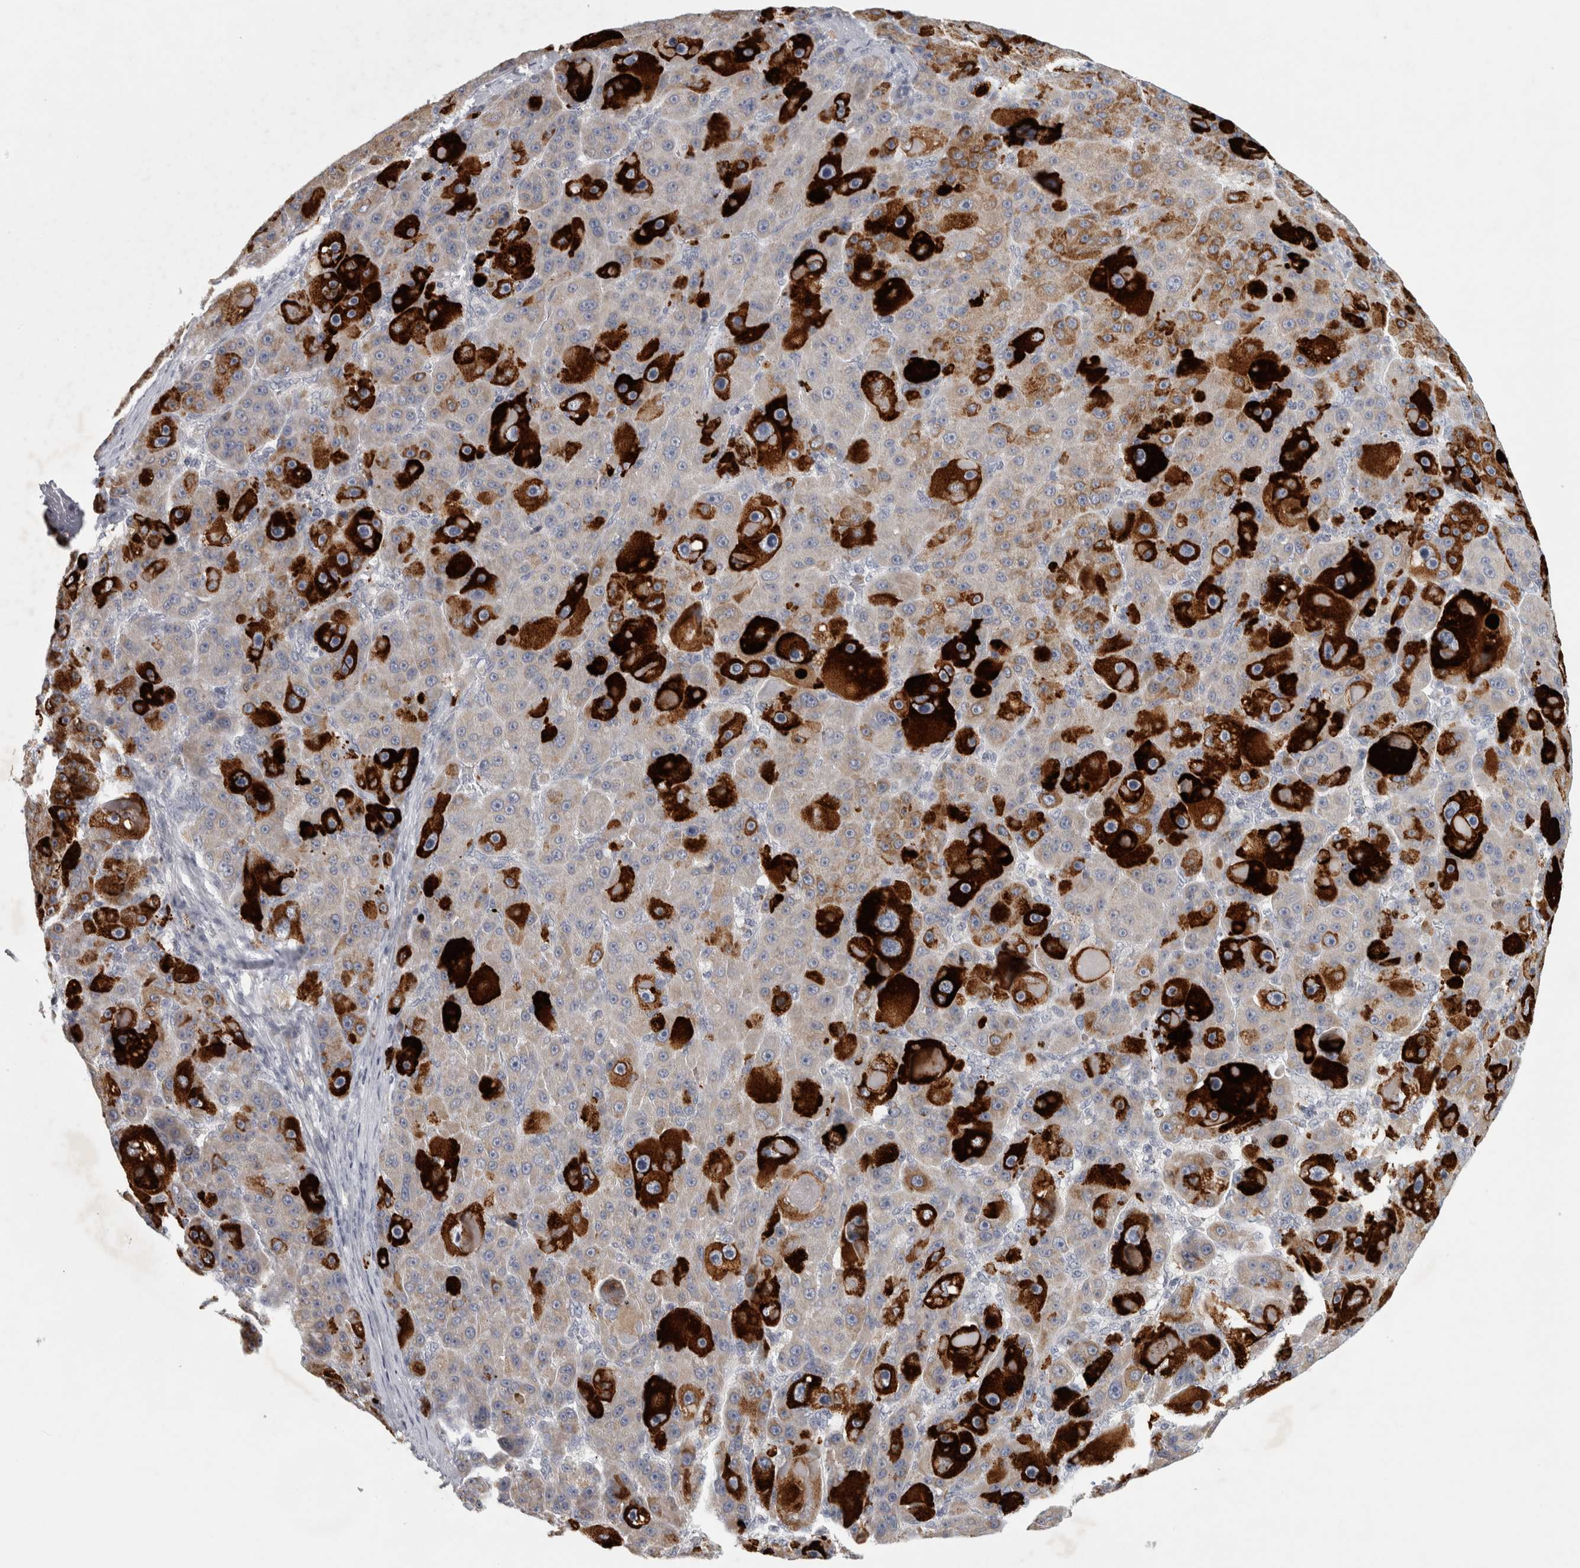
{"staining": {"intensity": "strong", "quantity": "25%-75%", "location": "cytoplasmic/membranous"}, "tissue": "liver cancer", "cell_type": "Tumor cells", "image_type": "cancer", "snomed": [{"axis": "morphology", "description": "Carcinoma, Hepatocellular, NOS"}, {"axis": "topography", "description": "Liver"}], "caption": "High-power microscopy captured an immunohistochemistry (IHC) image of liver hepatocellular carcinoma, revealing strong cytoplasmic/membranous expression in about 25%-75% of tumor cells.", "gene": "PTPRN2", "patient": {"sex": "male", "age": 76}}